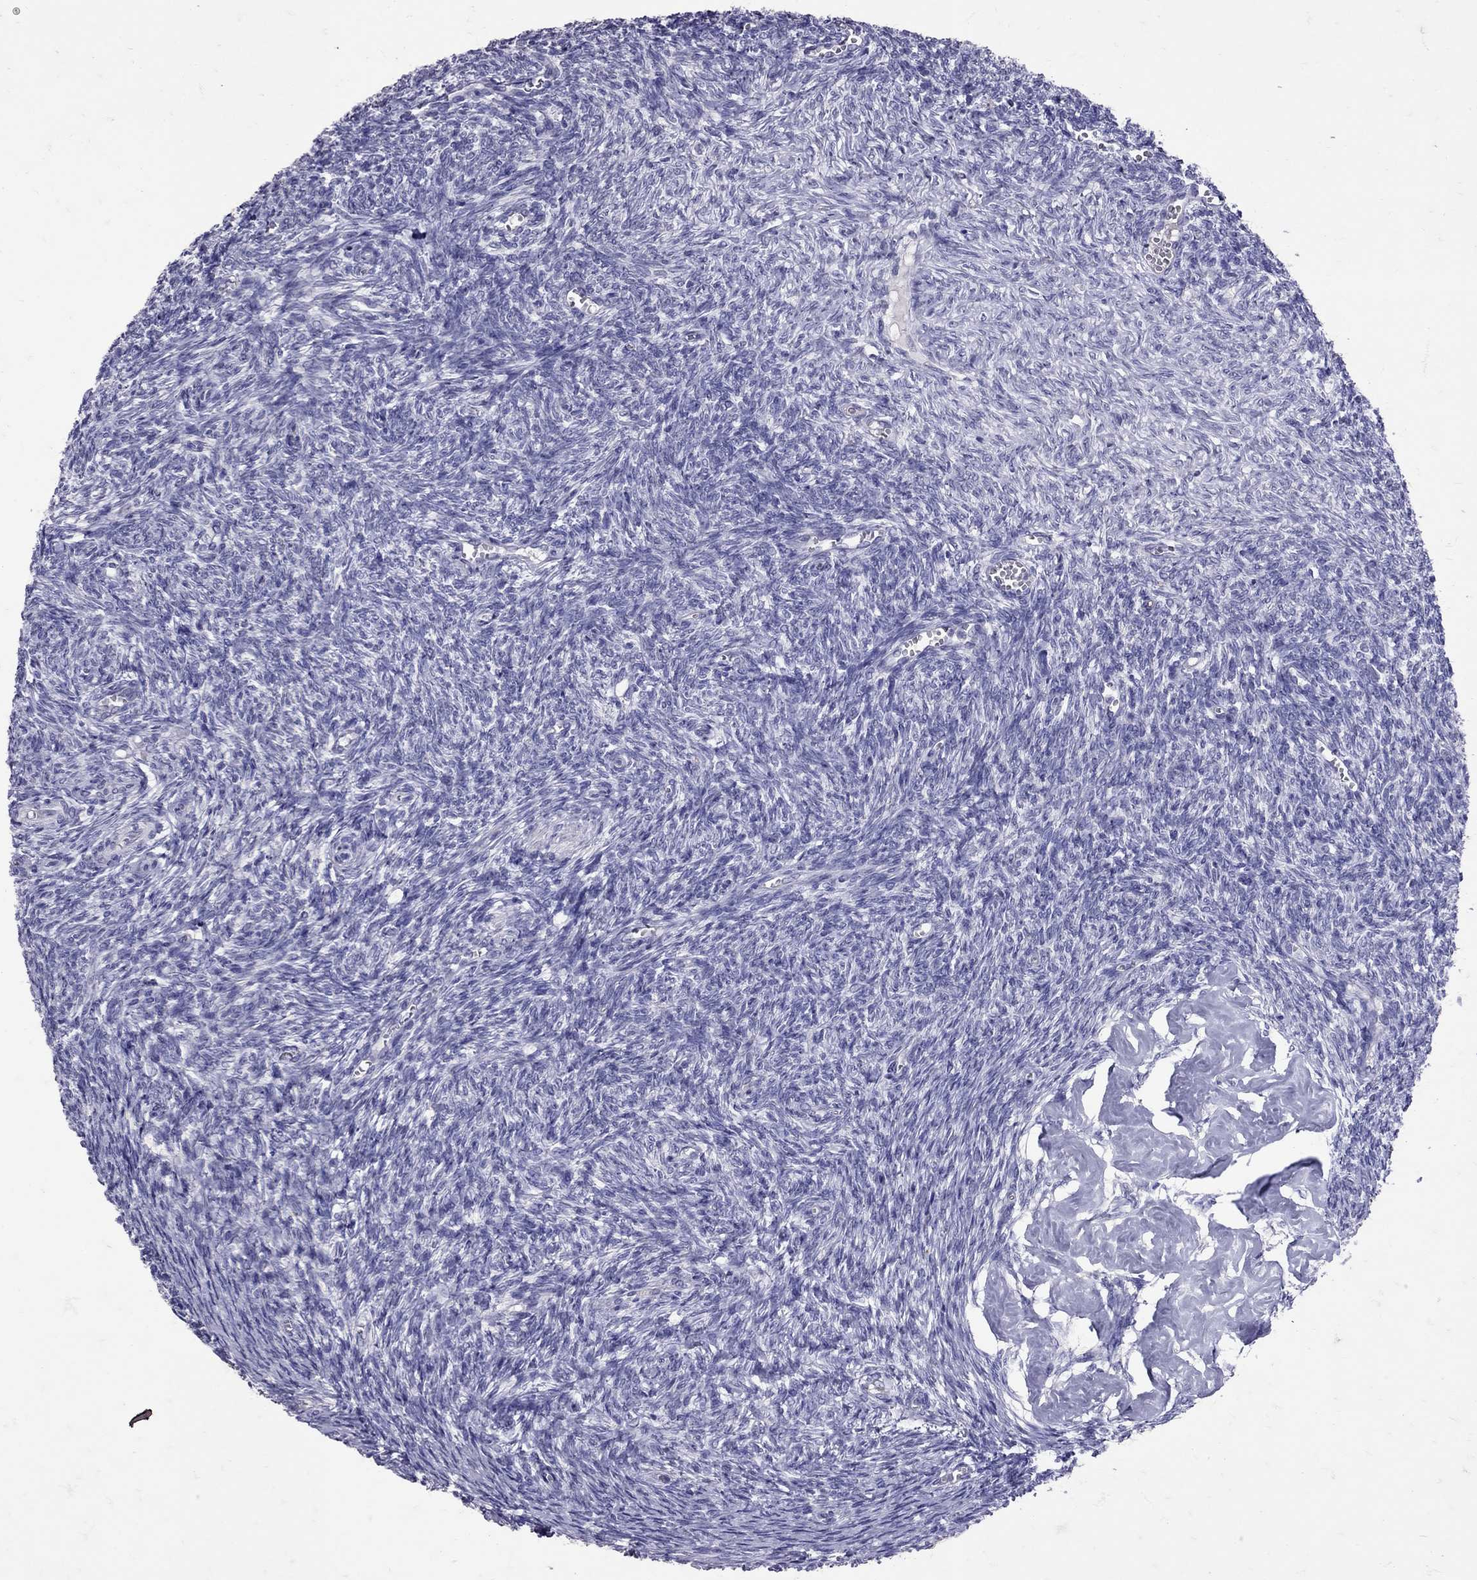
{"staining": {"intensity": "negative", "quantity": "none", "location": "none"}, "tissue": "ovary", "cell_type": "Follicle cells", "image_type": "normal", "snomed": [{"axis": "morphology", "description": "Normal tissue, NOS"}, {"axis": "topography", "description": "Ovary"}], "caption": "Immunohistochemical staining of benign ovary displays no significant positivity in follicle cells. Nuclei are stained in blue.", "gene": "SST", "patient": {"sex": "female", "age": 43}}